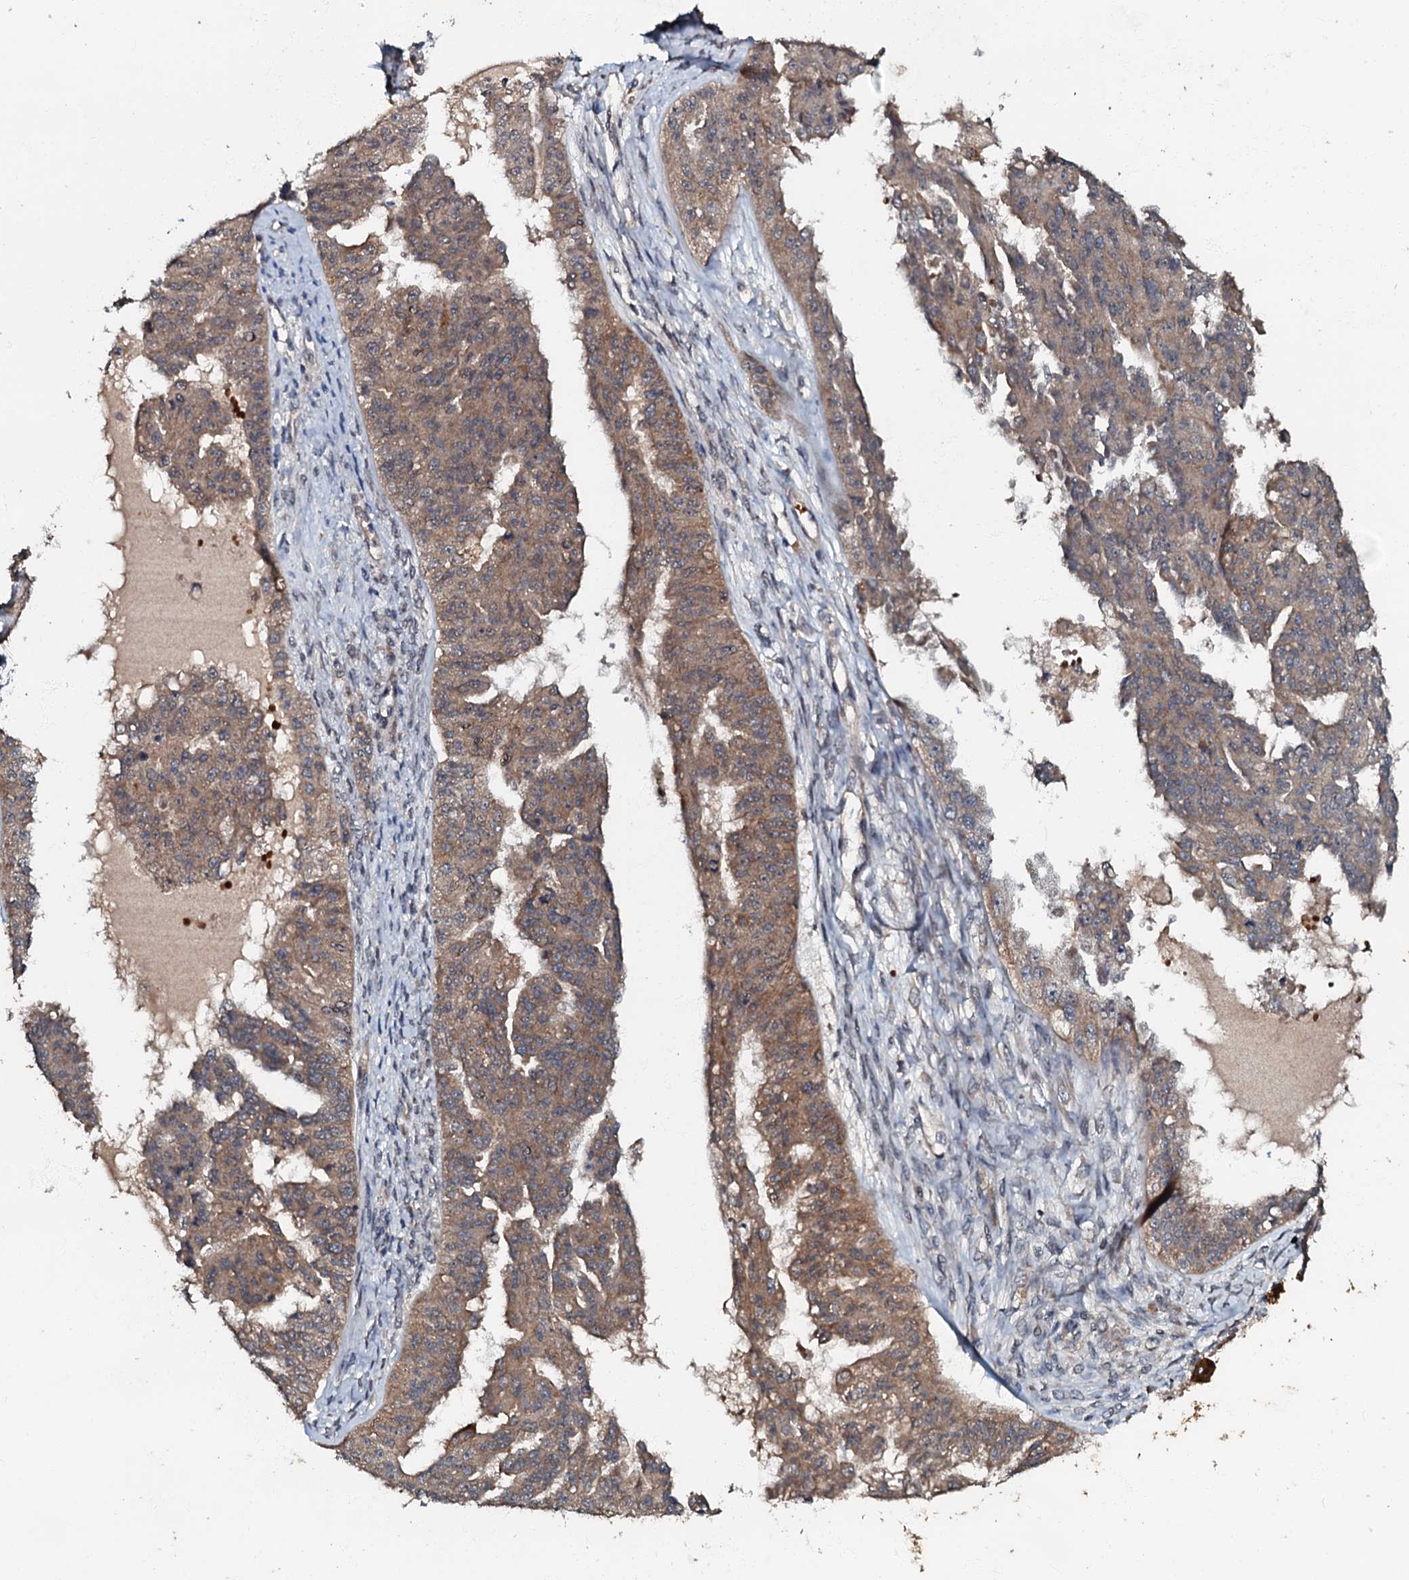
{"staining": {"intensity": "weak", "quantity": ">75%", "location": "cytoplasmic/membranous"}, "tissue": "ovarian cancer", "cell_type": "Tumor cells", "image_type": "cancer", "snomed": [{"axis": "morphology", "description": "Cystadenocarcinoma, serous, NOS"}, {"axis": "topography", "description": "Ovary"}], "caption": "A high-resolution histopathology image shows immunohistochemistry staining of ovarian serous cystadenocarcinoma, which displays weak cytoplasmic/membranous staining in about >75% of tumor cells.", "gene": "MANSC4", "patient": {"sex": "female", "age": 58}}